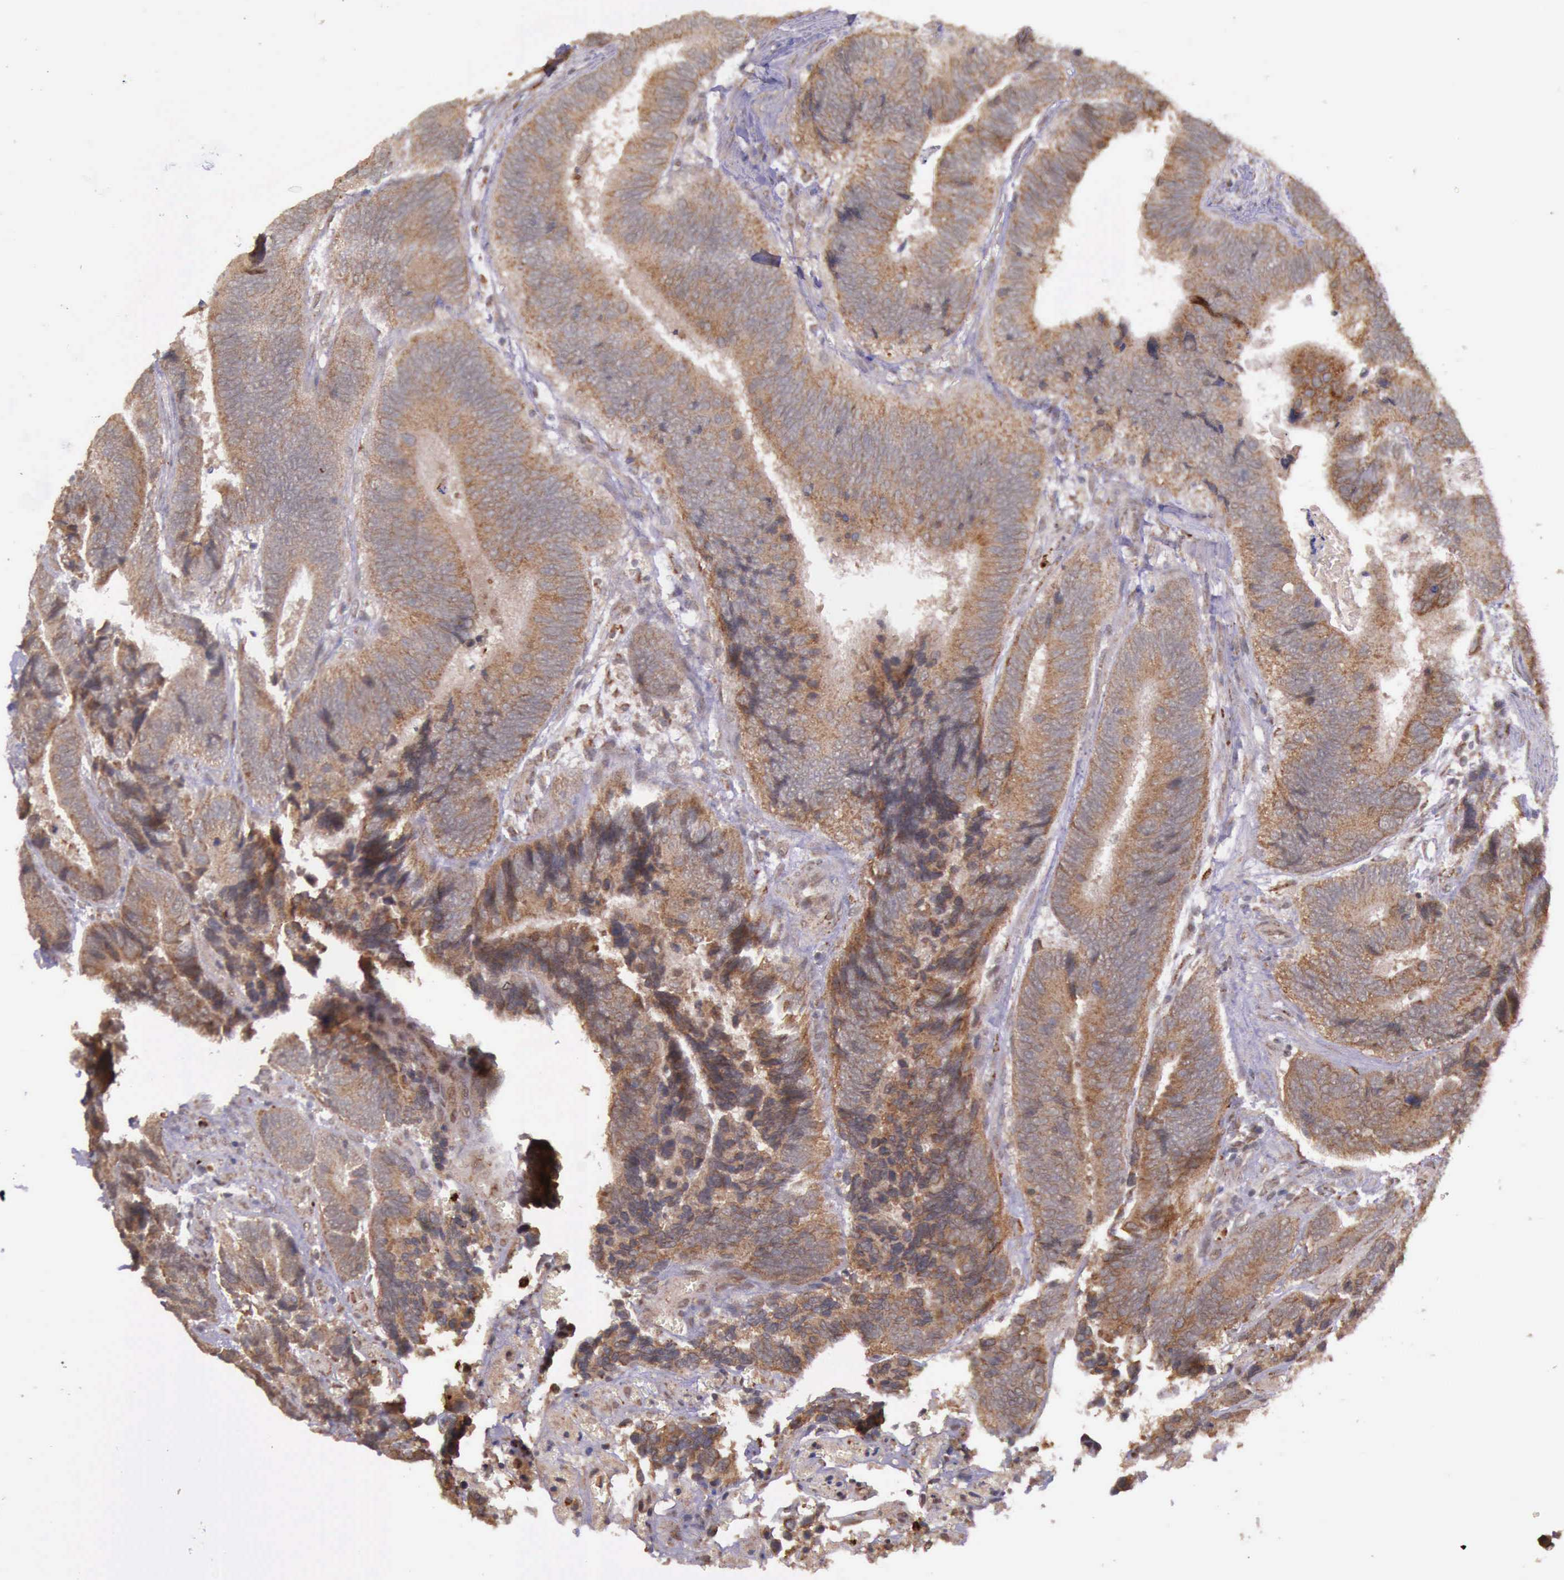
{"staining": {"intensity": "moderate", "quantity": ">75%", "location": "cytoplasmic/membranous"}, "tissue": "colorectal cancer", "cell_type": "Tumor cells", "image_type": "cancer", "snomed": [{"axis": "morphology", "description": "Adenocarcinoma, NOS"}, {"axis": "topography", "description": "Colon"}], "caption": "The micrograph exhibits immunohistochemical staining of colorectal adenocarcinoma. There is moderate cytoplasmic/membranous staining is appreciated in about >75% of tumor cells.", "gene": "ARMCX3", "patient": {"sex": "male", "age": 72}}